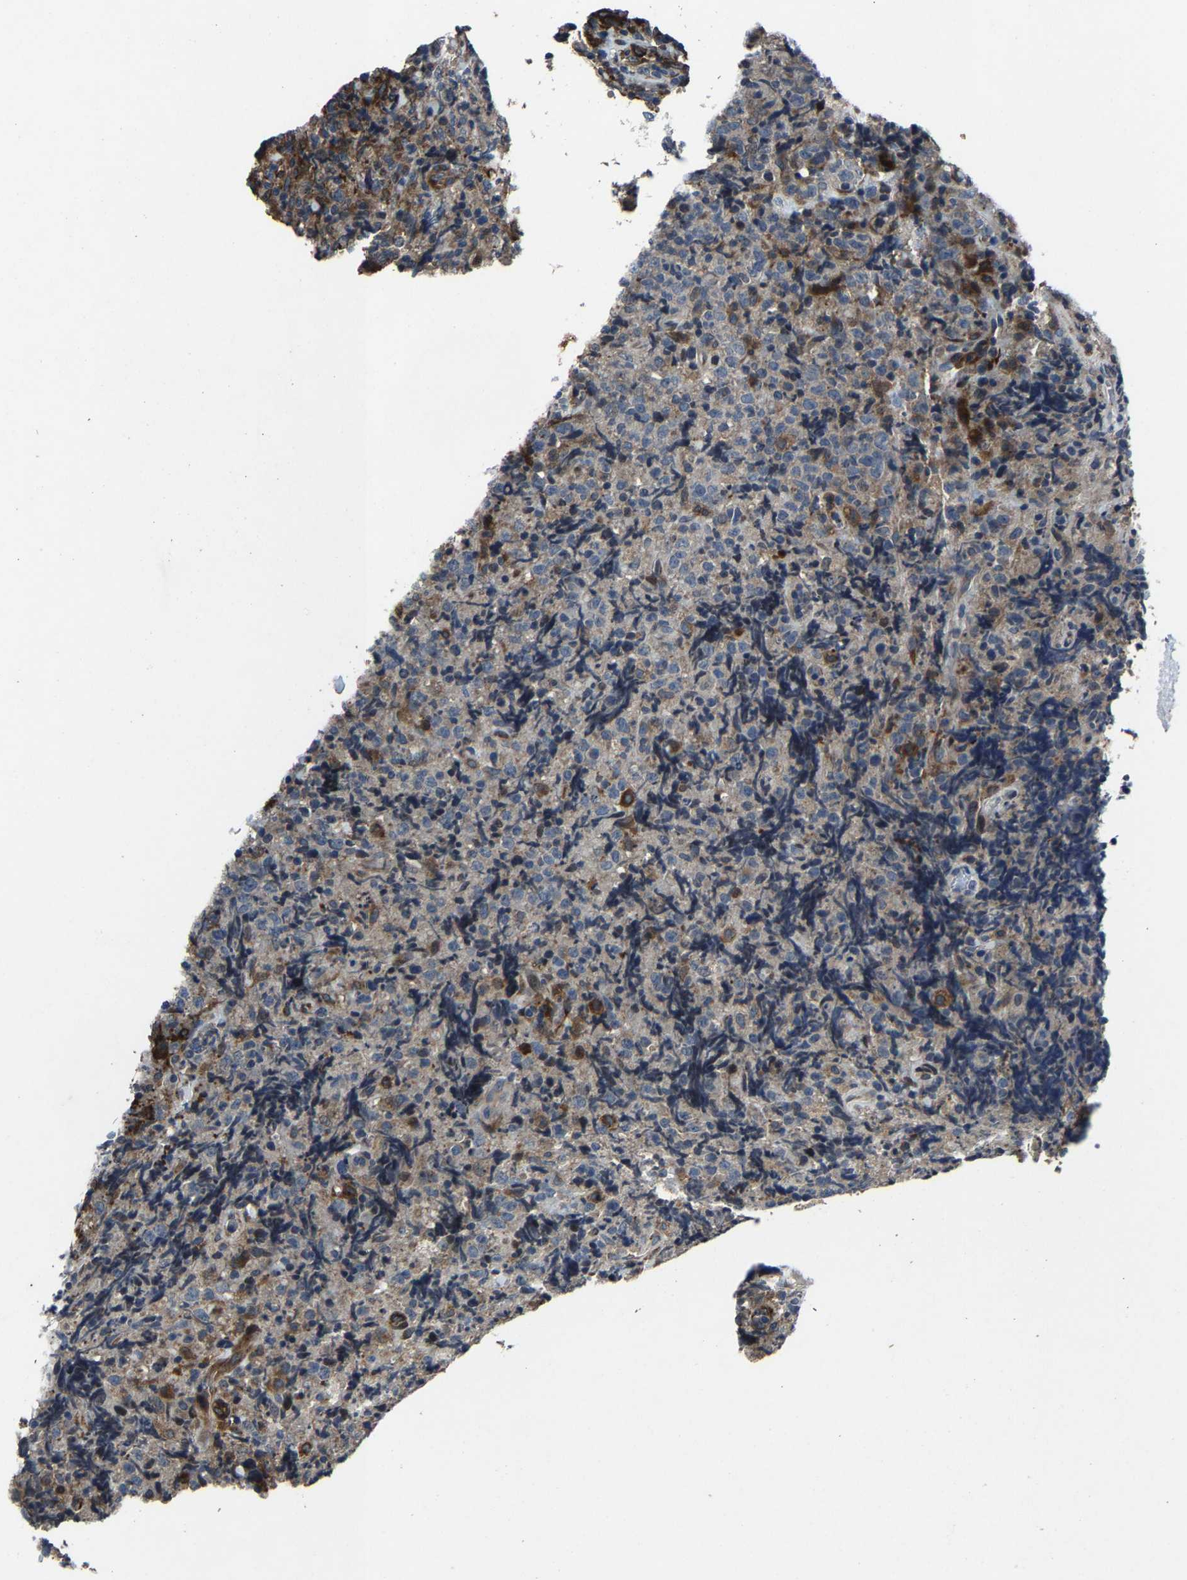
{"staining": {"intensity": "moderate", "quantity": "<25%", "location": "cytoplasmic/membranous"}, "tissue": "lymphoma", "cell_type": "Tumor cells", "image_type": "cancer", "snomed": [{"axis": "morphology", "description": "Malignant lymphoma, non-Hodgkin's type, High grade"}, {"axis": "topography", "description": "Tonsil"}], "caption": "Protein expression analysis of malignant lymphoma, non-Hodgkin's type (high-grade) displays moderate cytoplasmic/membranous expression in approximately <25% of tumor cells. The protein is stained brown, and the nuclei are stained in blue (DAB (3,3'-diaminobenzidine) IHC with brightfield microscopy, high magnification).", "gene": "PCNX2", "patient": {"sex": "female", "age": 36}}